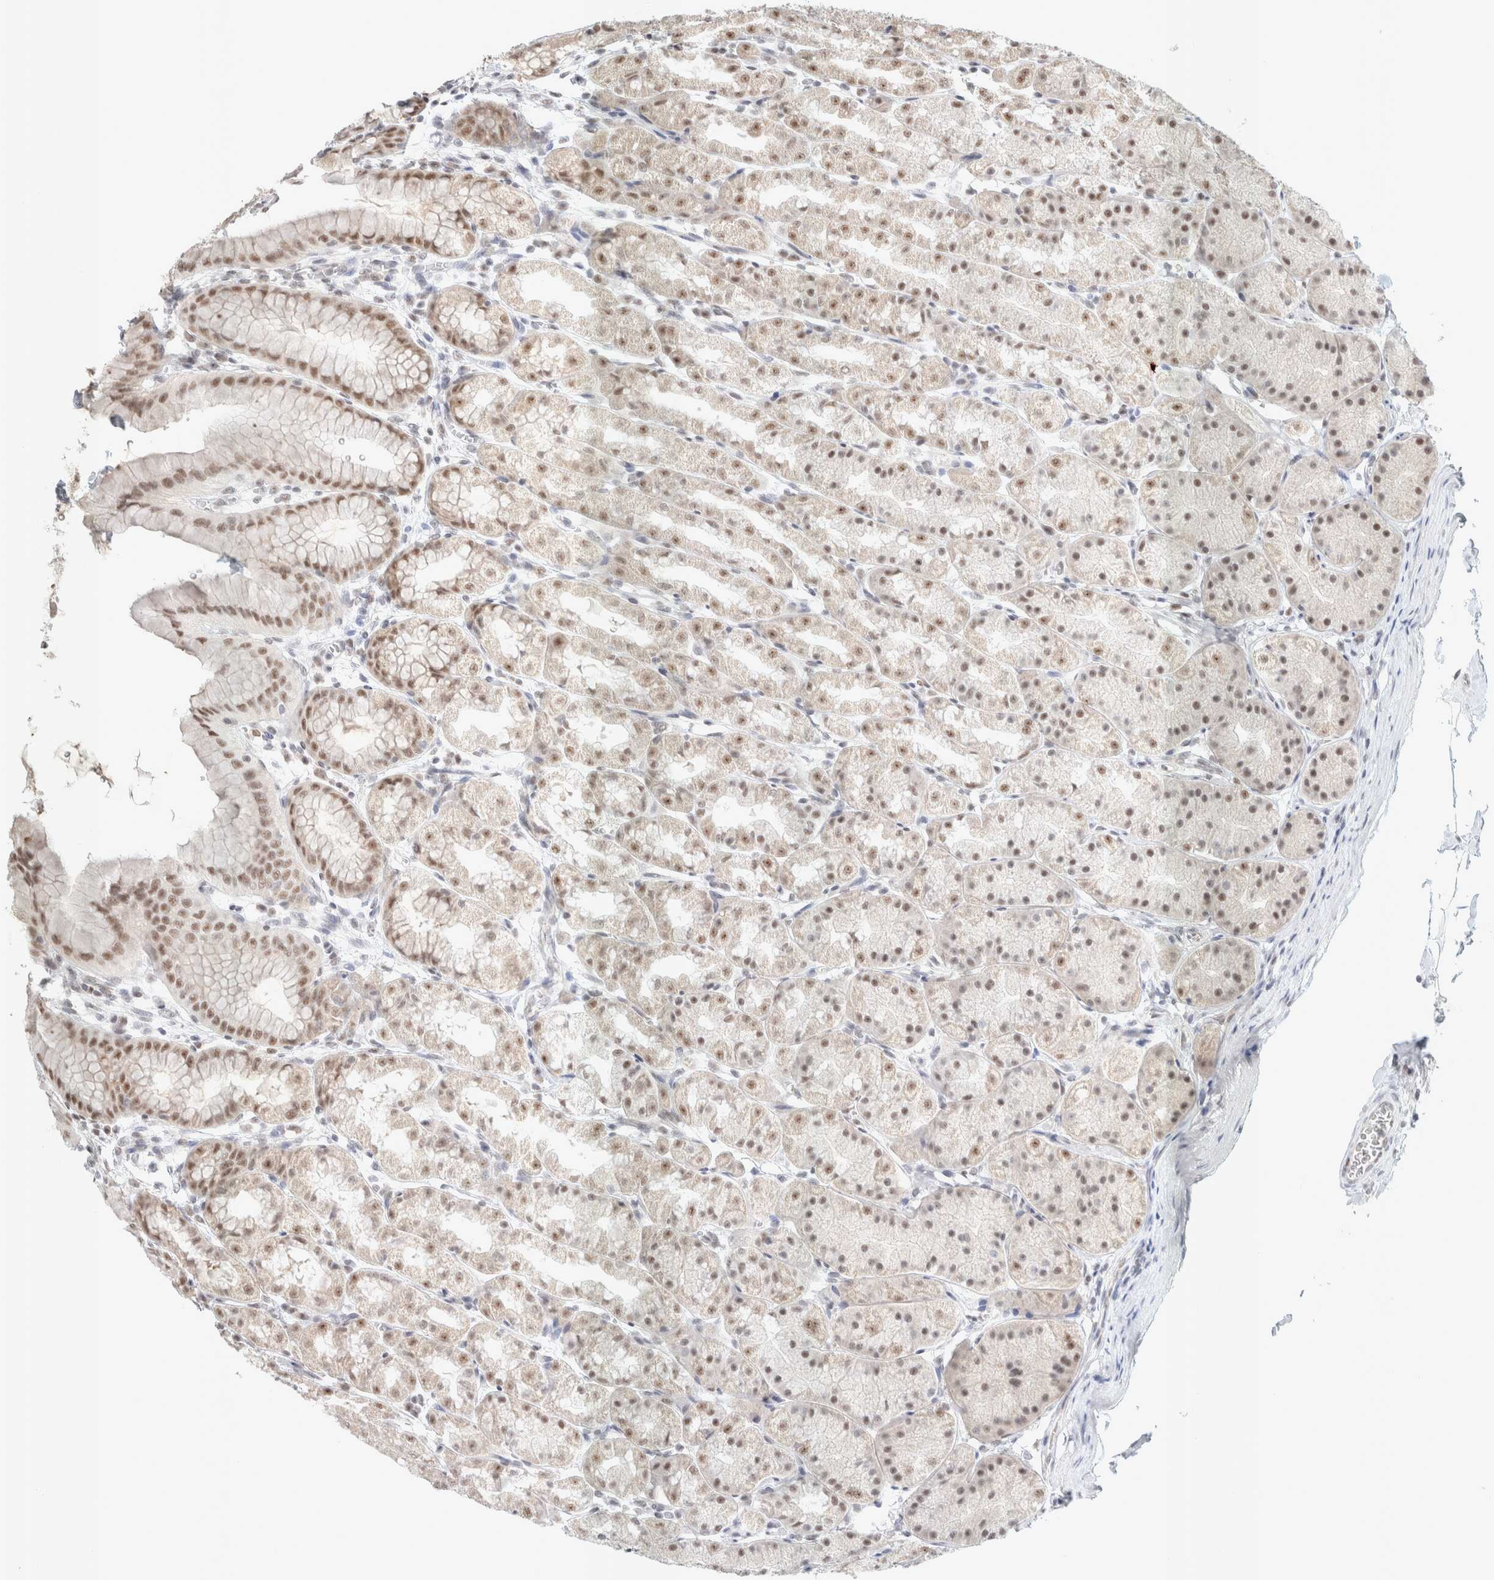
{"staining": {"intensity": "strong", "quantity": "25%-75%", "location": "nuclear"}, "tissue": "stomach", "cell_type": "Glandular cells", "image_type": "normal", "snomed": [{"axis": "morphology", "description": "Normal tissue, NOS"}, {"axis": "topography", "description": "Stomach"}], "caption": "Strong nuclear staining is present in approximately 25%-75% of glandular cells in unremarkable stomach.", "gene": "TRMT12", "patient": {"sex": "male", "age": 42}}